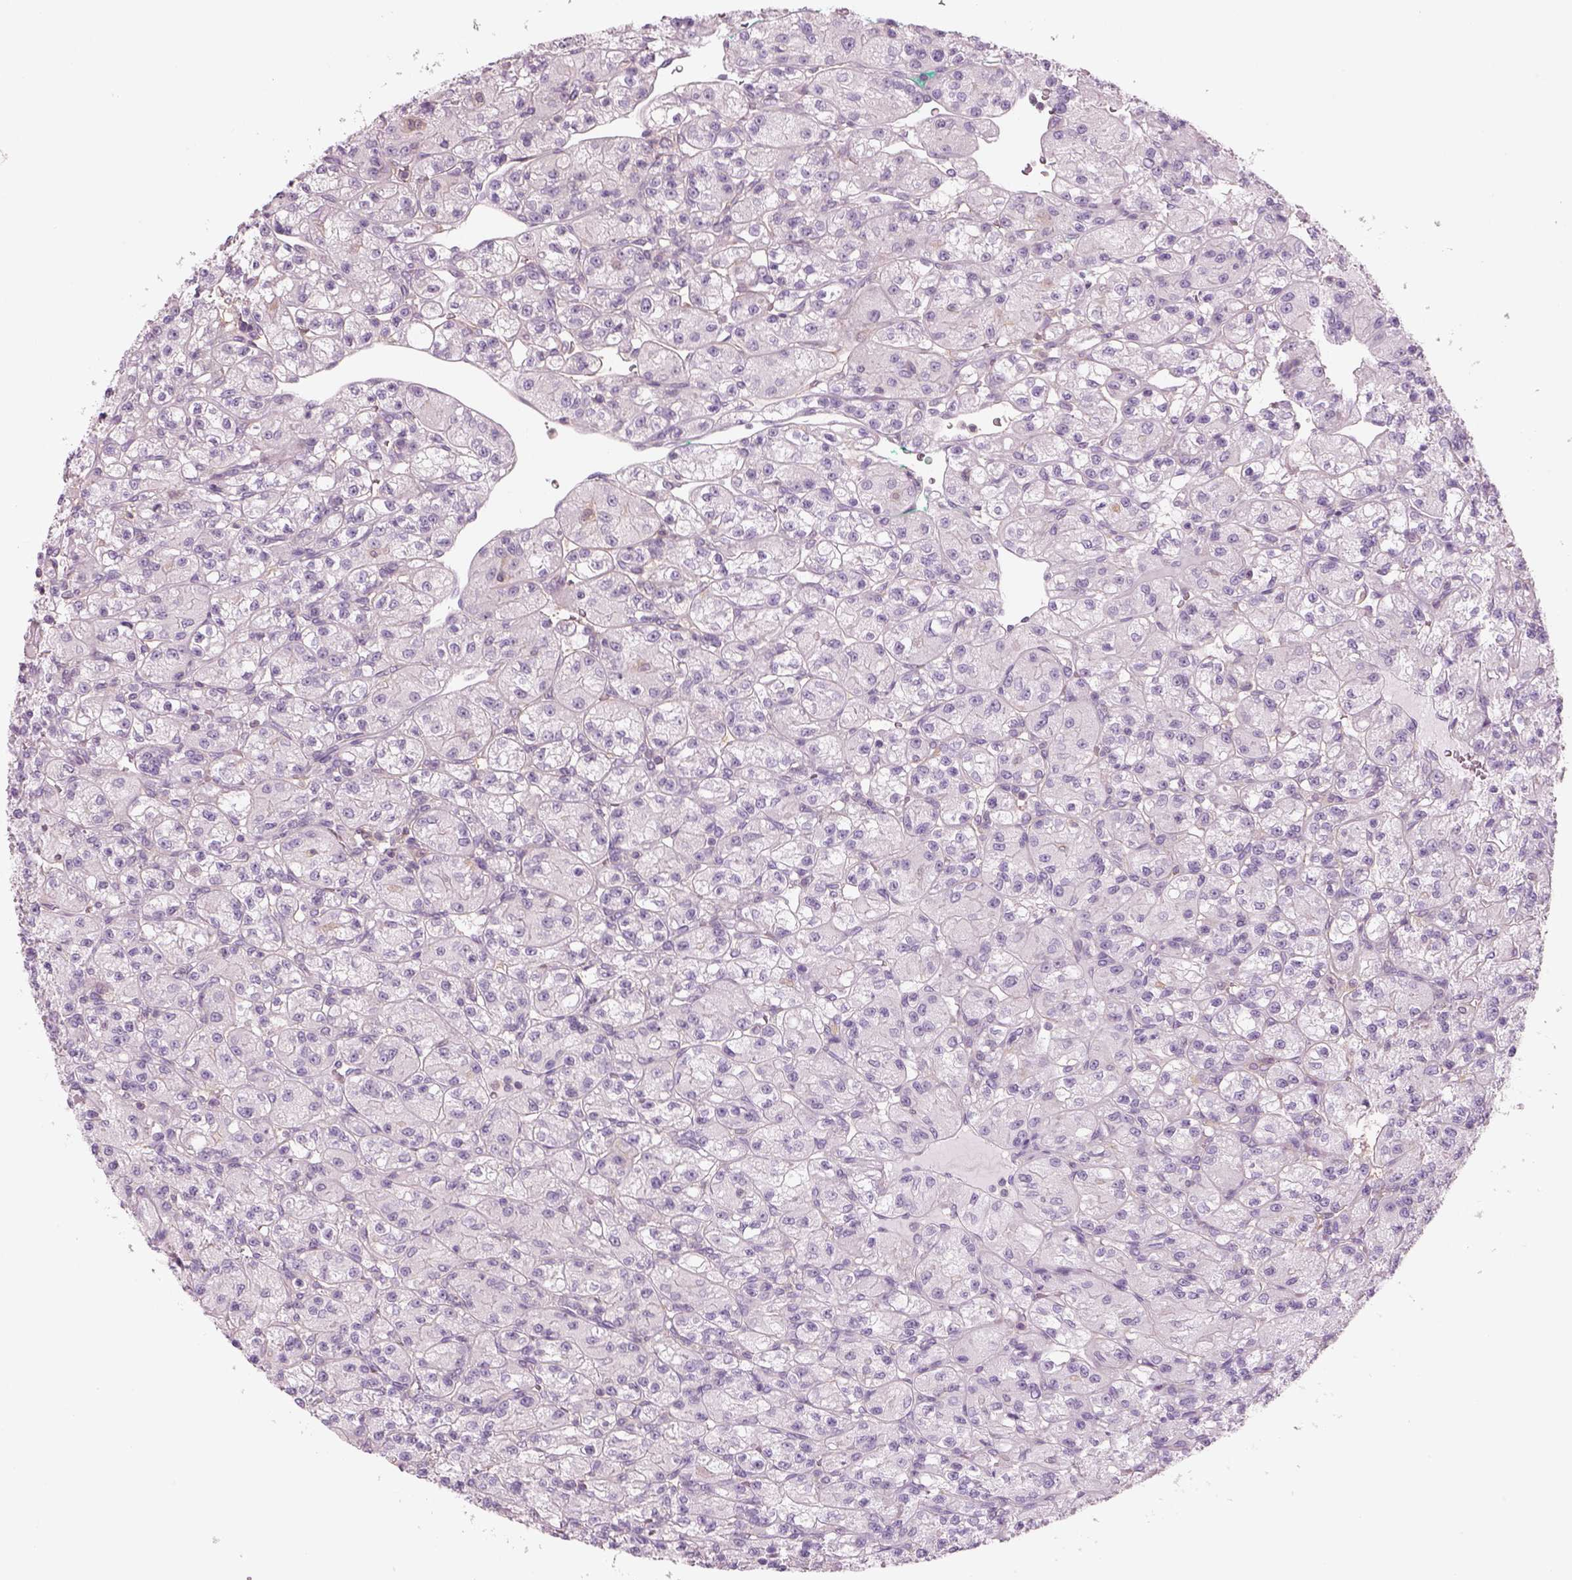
{"staining": {"intensity": "negative", "quantity": "none", "location": "none"}, "tissue": "renal cancer", "cell_type": "Tumor cells", "image_type": "cancer", "snomed": [{"axis": "morphology", "description": "Adenocarcinoma, NOS"}, {"axis": "topography", "description": "Kidney"}], "caption": "Protein analysis of renal cancer shows no significant positivity in tumor cells.", "gene": "SLC1A7", "patient": {"sex": "female", "age": 70}}